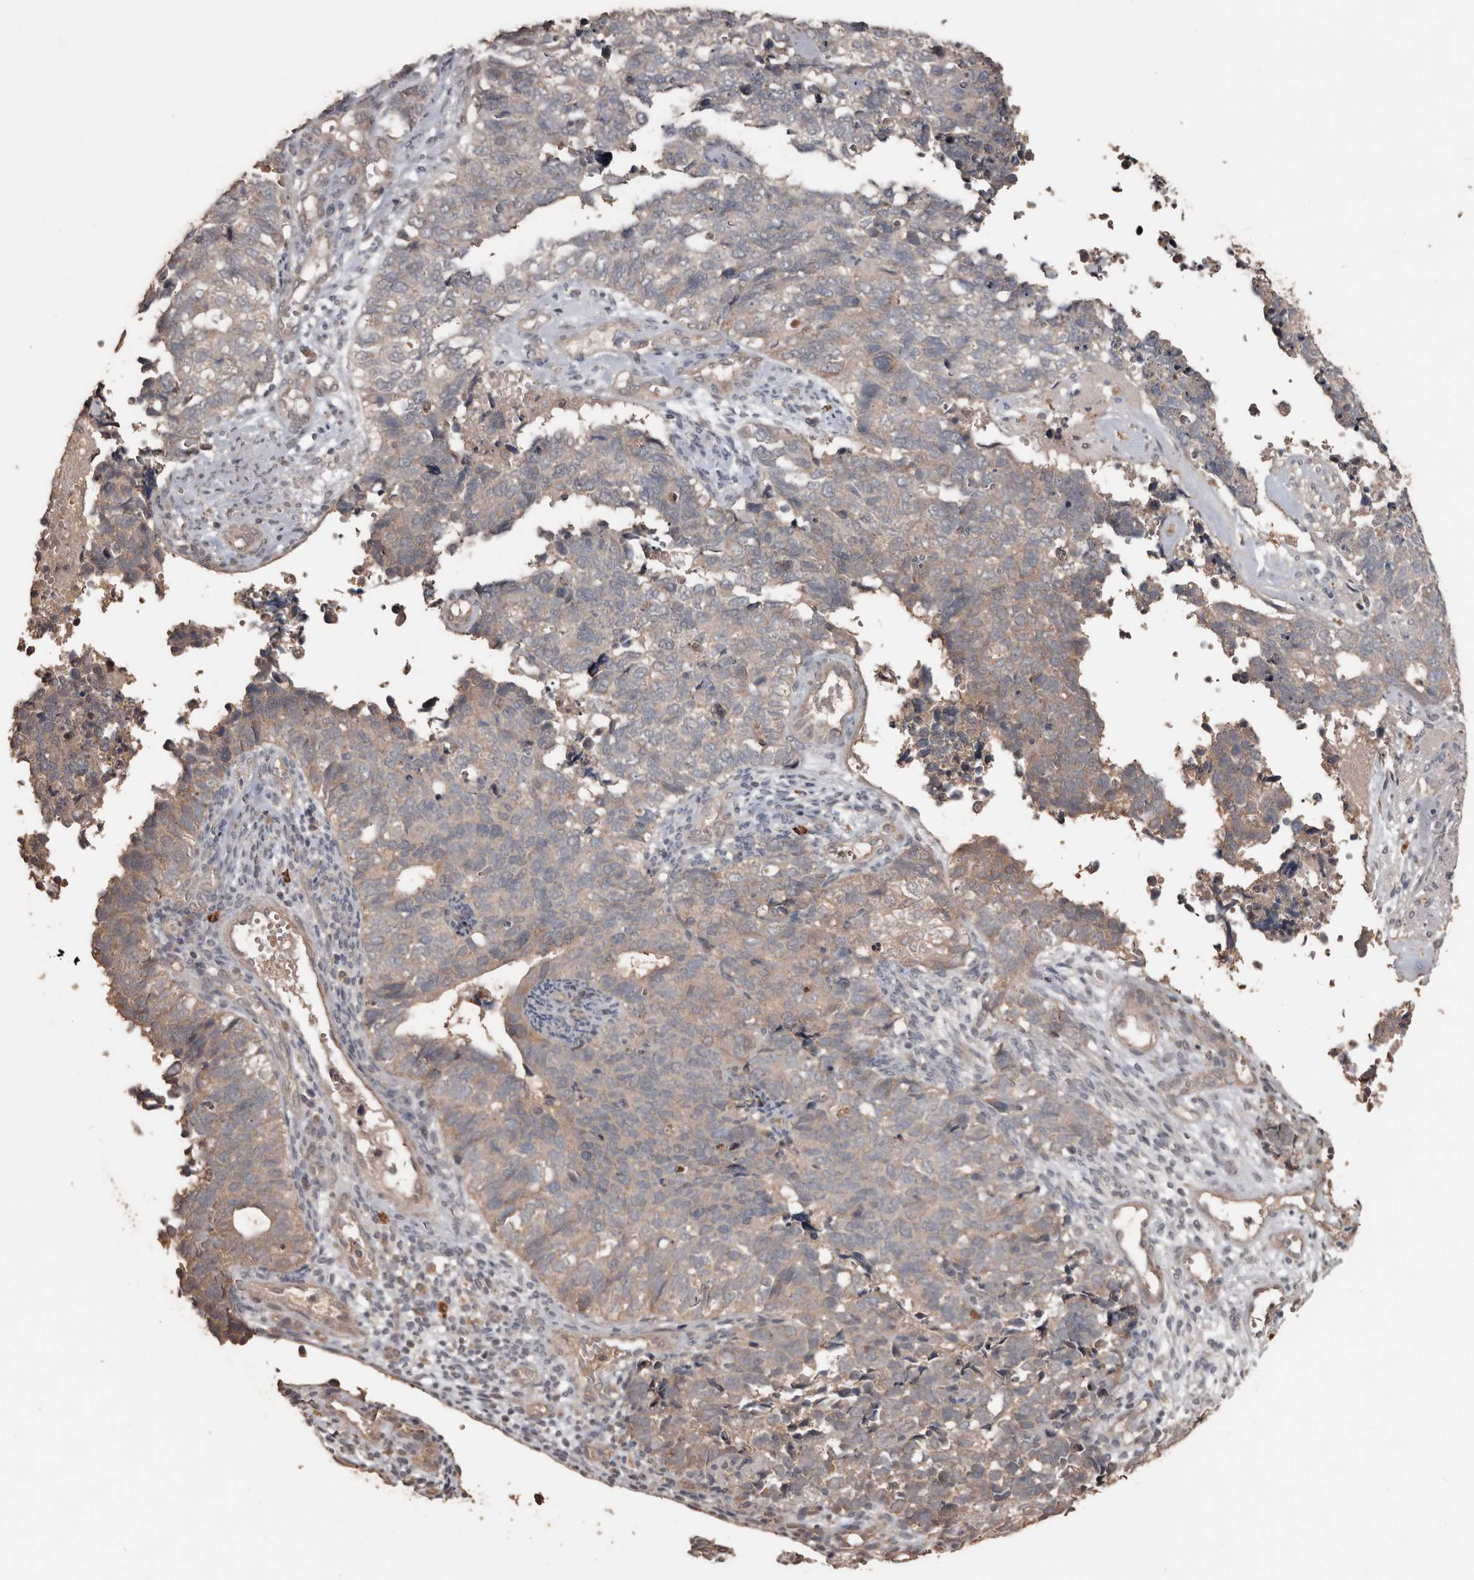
{"staining": {"intensity": "weak", "quantity": "25%-75%", "location": "cytoplasmic/membranous"}, "tissue": "cervical cancer", "cell_type": "Tumor cells", "image_type": "cancer", "snomed": [{"axis": "morphology", "description": "Squamous cell carcinoma, NOS"}, {"axis": "topography", "description": "Cervix"}], "caption": "Protein expression analysis of human squamous cell carcinoma (cervical) reveals weak cytoplasmic/membranous expression in approximately 25%-75% of tumor cells.", "gene": "BAMBI", "patient": {"sex": "female", "age": 63}}